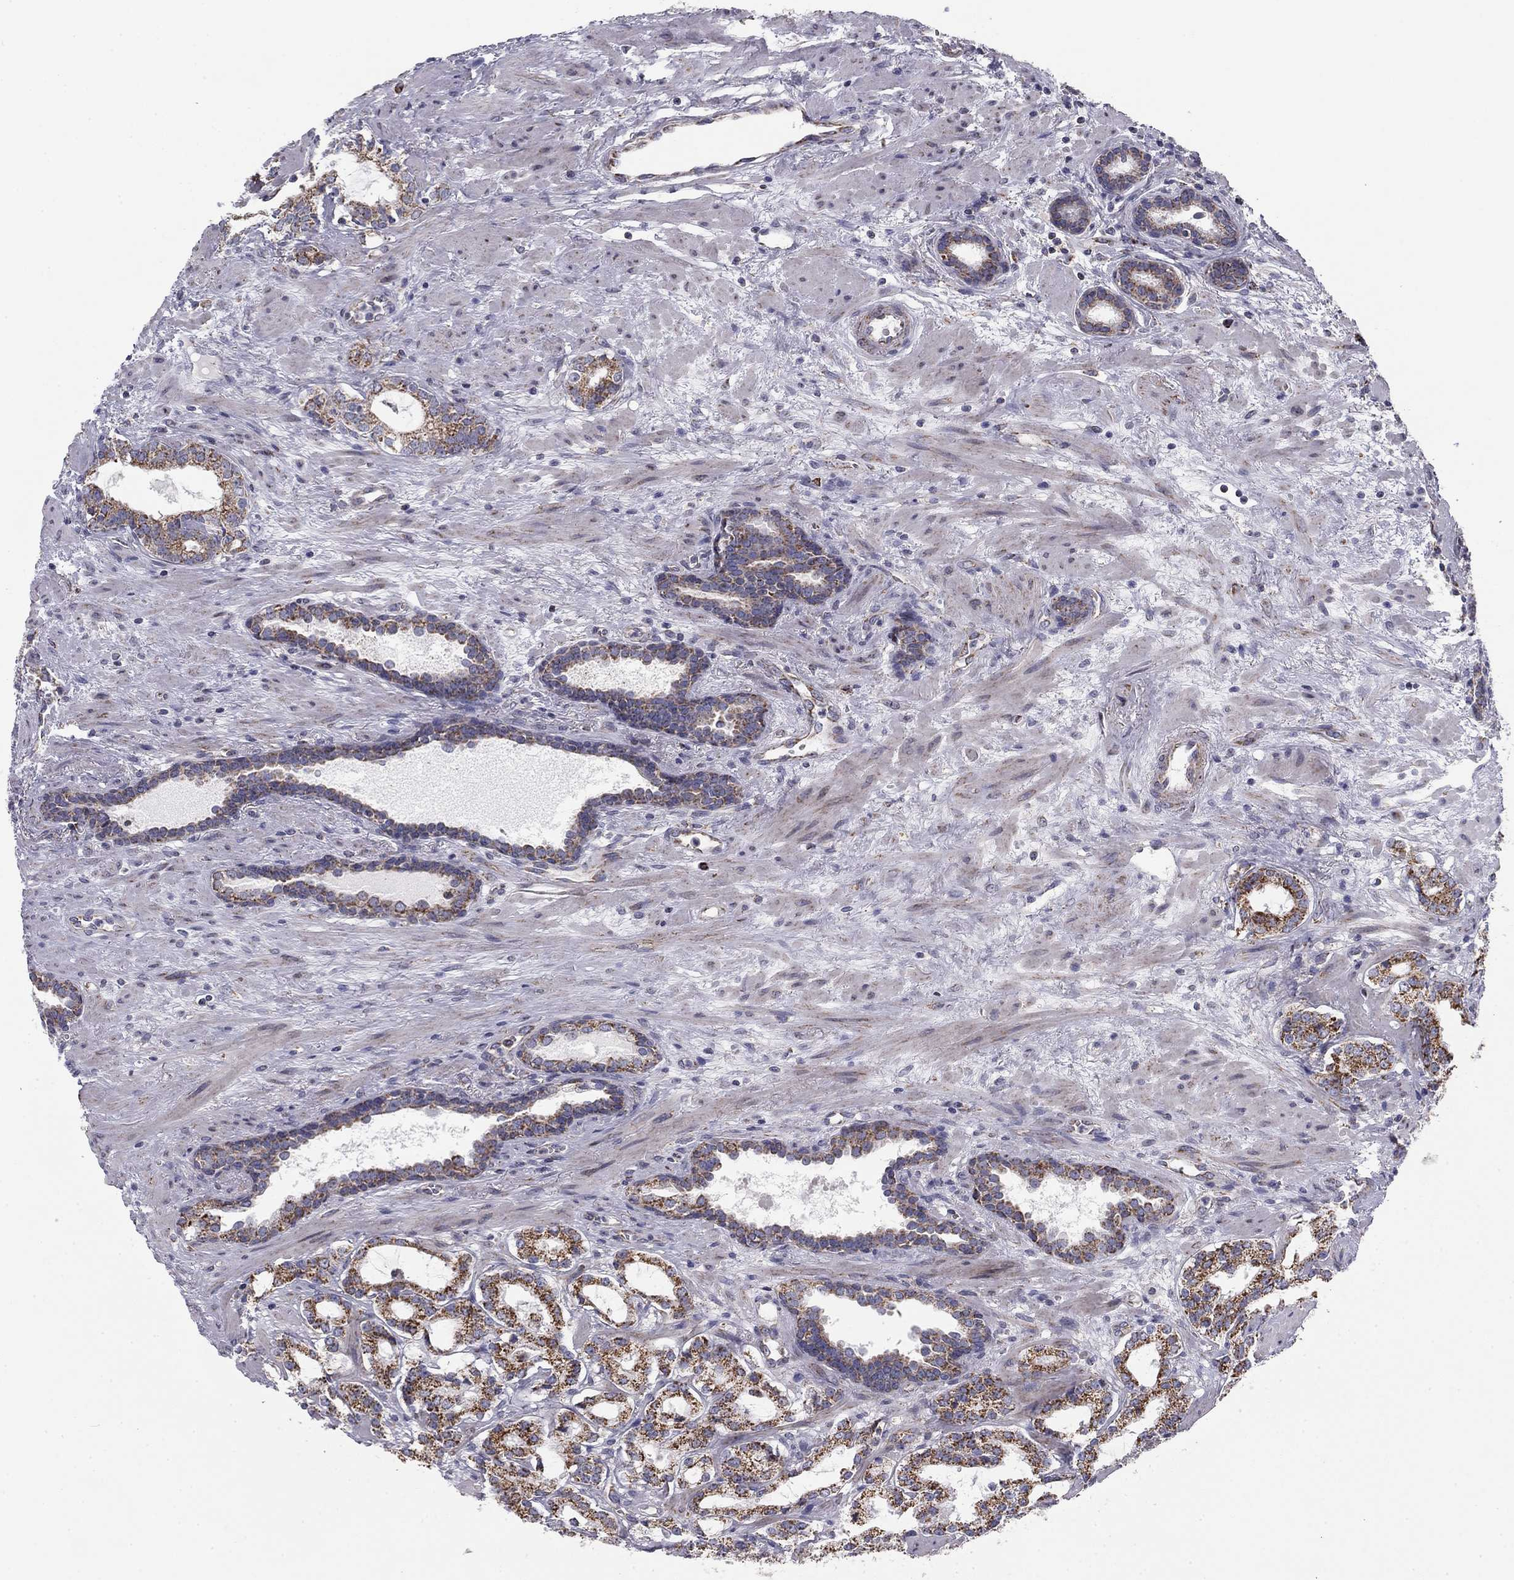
{"staining": {"intensity": "strong", "quantity": "25%-75%", "location": "cytoplasmic/membranous"}, "tissue": "prostate cancer", "cell_type": "Tumor cells", "image_type": "cancer", "snomed": [{"axis": "morphology", "description": "Adenocarcinoma, NOS"}, {"axis": "topography", "description": "Prostate"}], "caption": "Prostate cancer stained with DAB immunohistochemistry (IHC) exhibits high levels of strong cytoplasmic/membranous positivity in approximately 25%-75% of tumor cells.", "gene": "NDUFV1", "patient": {"sex": "male", "age": 66}}